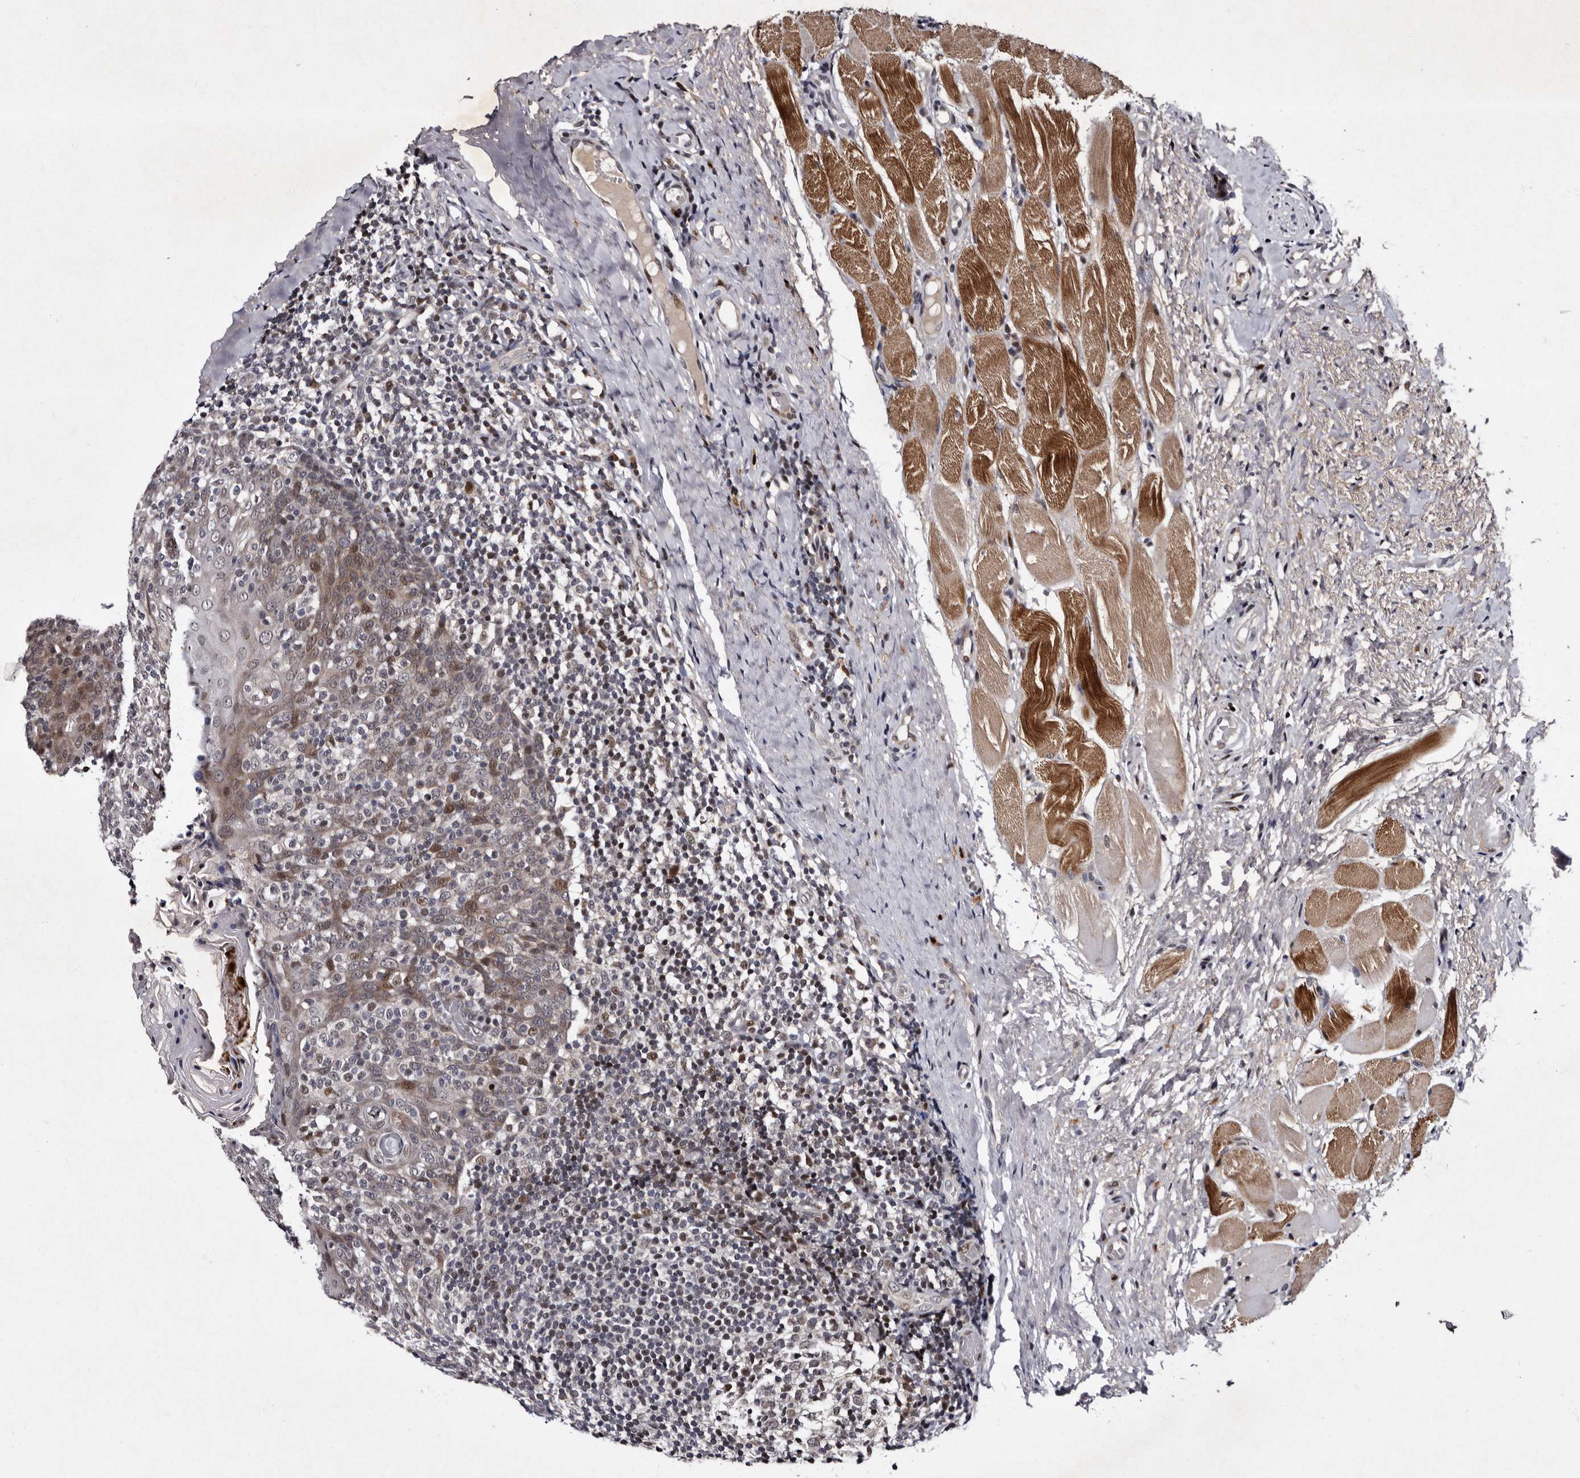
{"staining": {"intensity": "moderate", "quantity": "<25%", "location": "cytoplasmic/membranous,nuclear"}, "tissue": "tonsil", "cell_type": "Germinal center cells", "image_type": "normal", "snomed": [{"axis": "morphology", "description": "Normal tissue, NOS"}, {"axis": "topography", "description": "Tonsil"}], "caption": "The photomicrograph shows staining of normal tonsil, revealing moderate cytoplasmic/membranous,nuclear protein positivity (brown color) within germinal center cells.", "gene": "TNKS", "patient": {"sex": "female", "age": 19}}